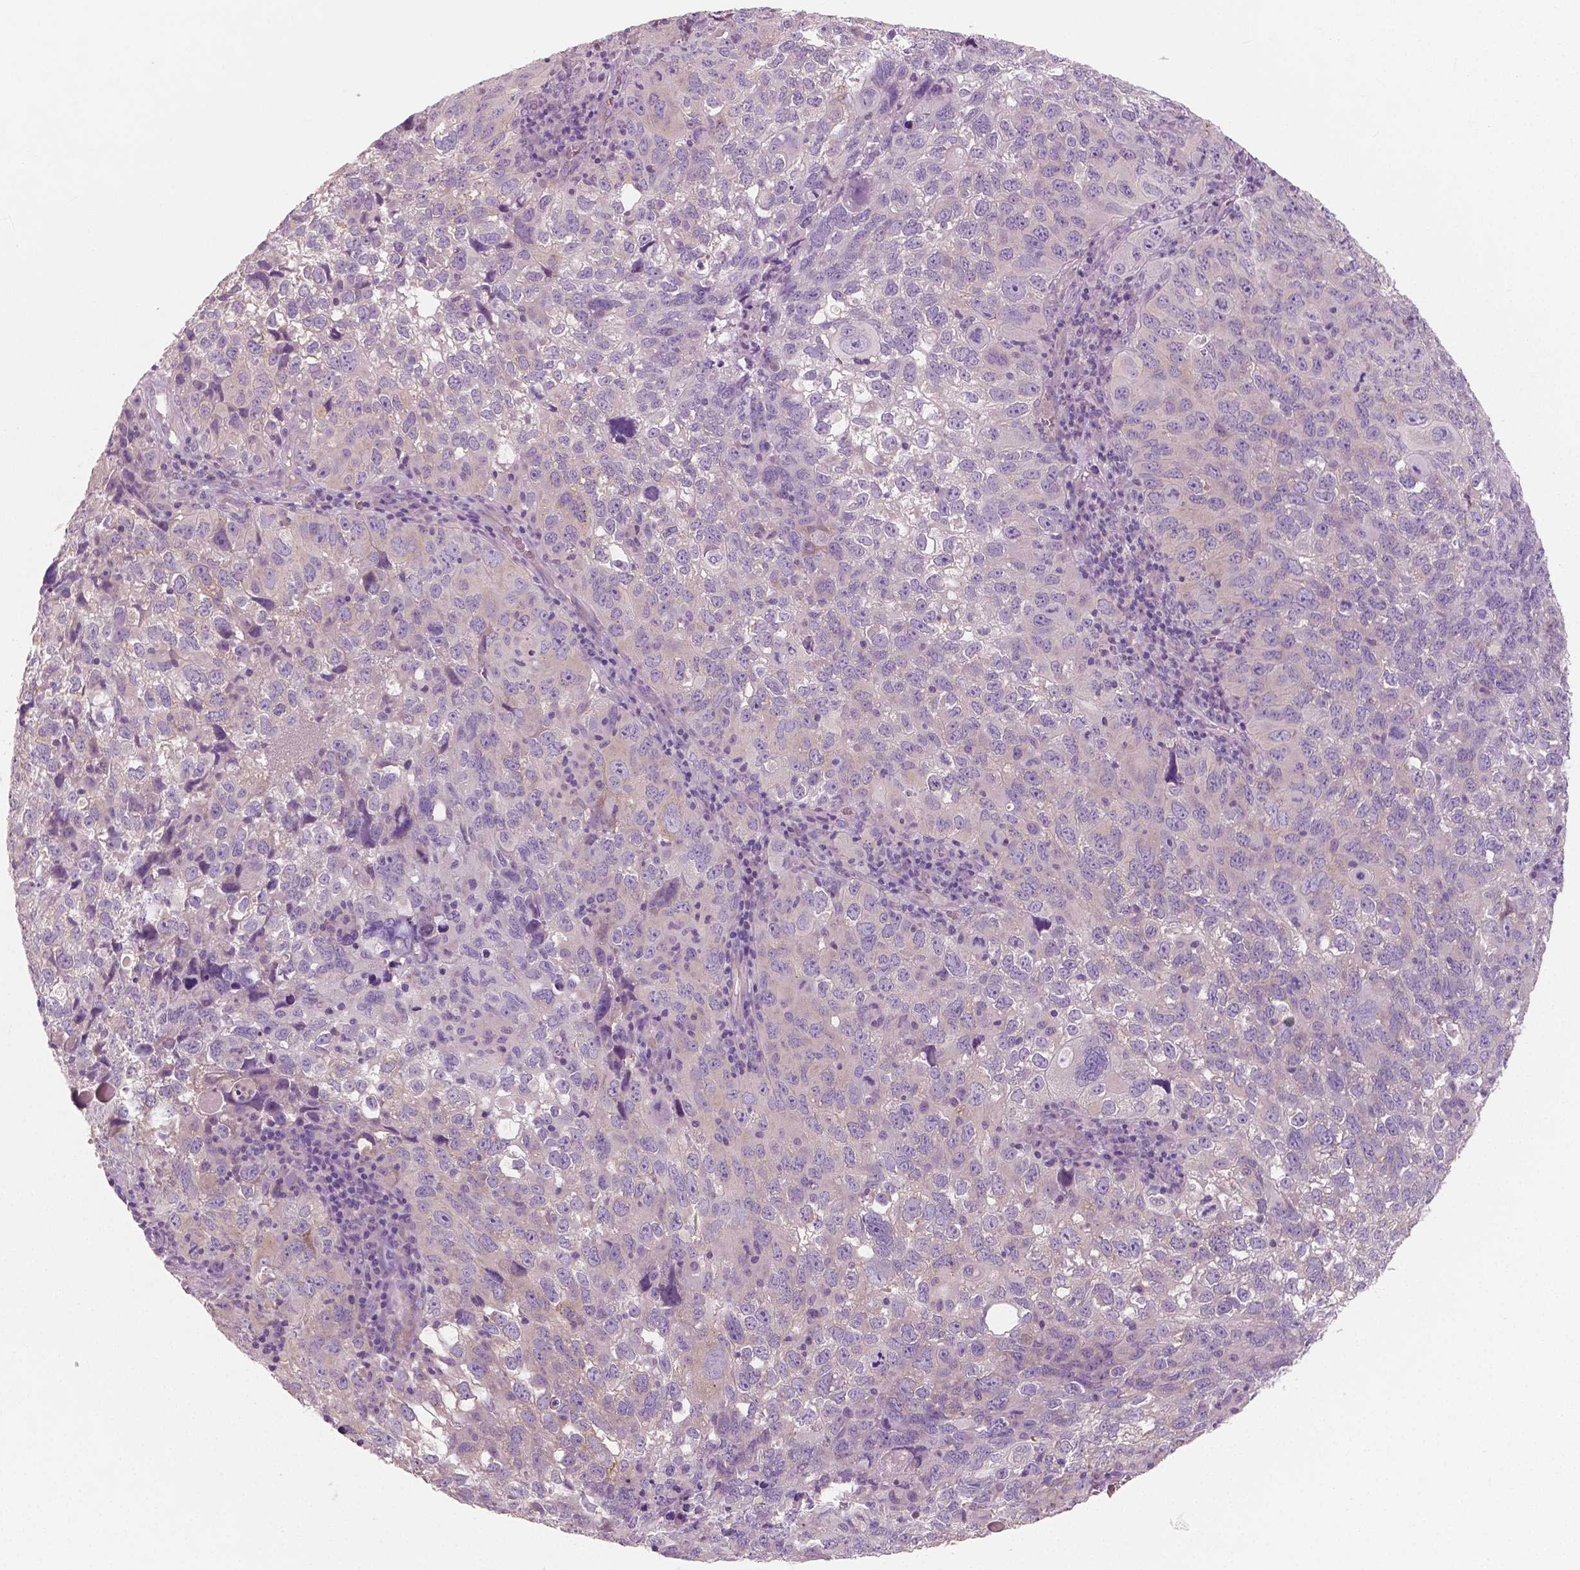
{"staining": {"intensity": "negative", "quantity": "none", "location": "none"}, "tissue": "cervical cancer", "cell_type": "Tumor cells", "image_type": "cancer", "snomed": [{"axis": "morphology", "description": "Squamous cell carcinoma, NOS"}, {"axis": "topography", "description": "Cervix"}], "caption": "Image shows no protein staining in tumor cells of cervical squamous cell carcinoma tissue.", "gene": "LSM14B", "patient": {"sex": "female", "age": 55}}